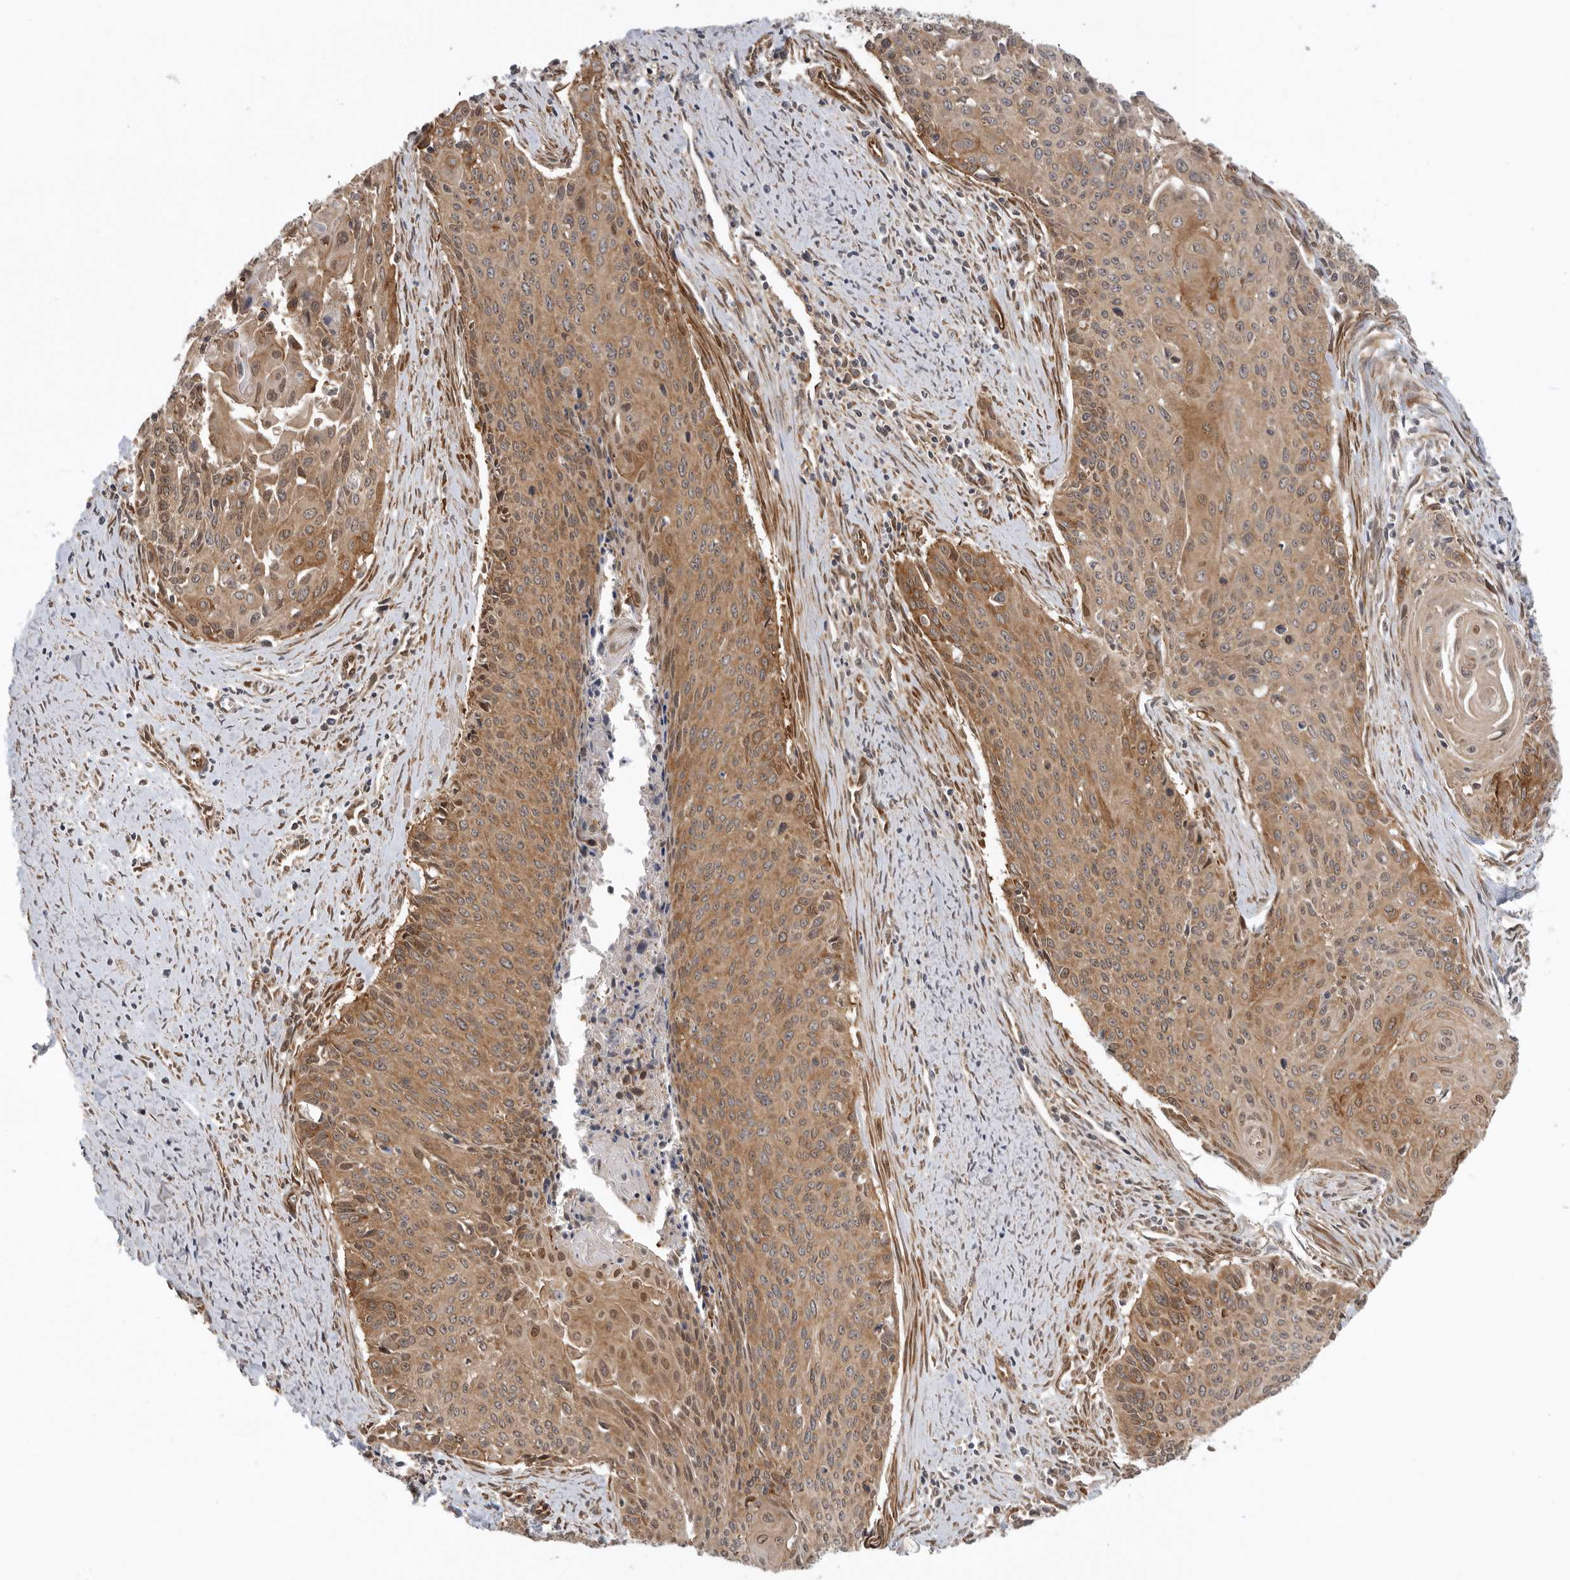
{"staining": {"intensity": "moderate", "quantity": ">75%", "location": "cytoplasmic/membranous,nuclear"}, "tissue": "cervical cancer", "cell_type": "Tumor cells", "image_type": "cancer", "snomed": [{"axis": "morphology", "description": "Squamous cell carcinoma, NOS"}, {"axis": "topography", "description": "Cervix"}], "caption": "A photomicrograph showing moderate cytoplasmic/membranous and nuclear expression in approximately >75% of tumor cells in cervical cancer, as visualized by brown immunohistochemical staining.", "gene": "VPS50", "patient": {"sex": "female", "age": 55}}